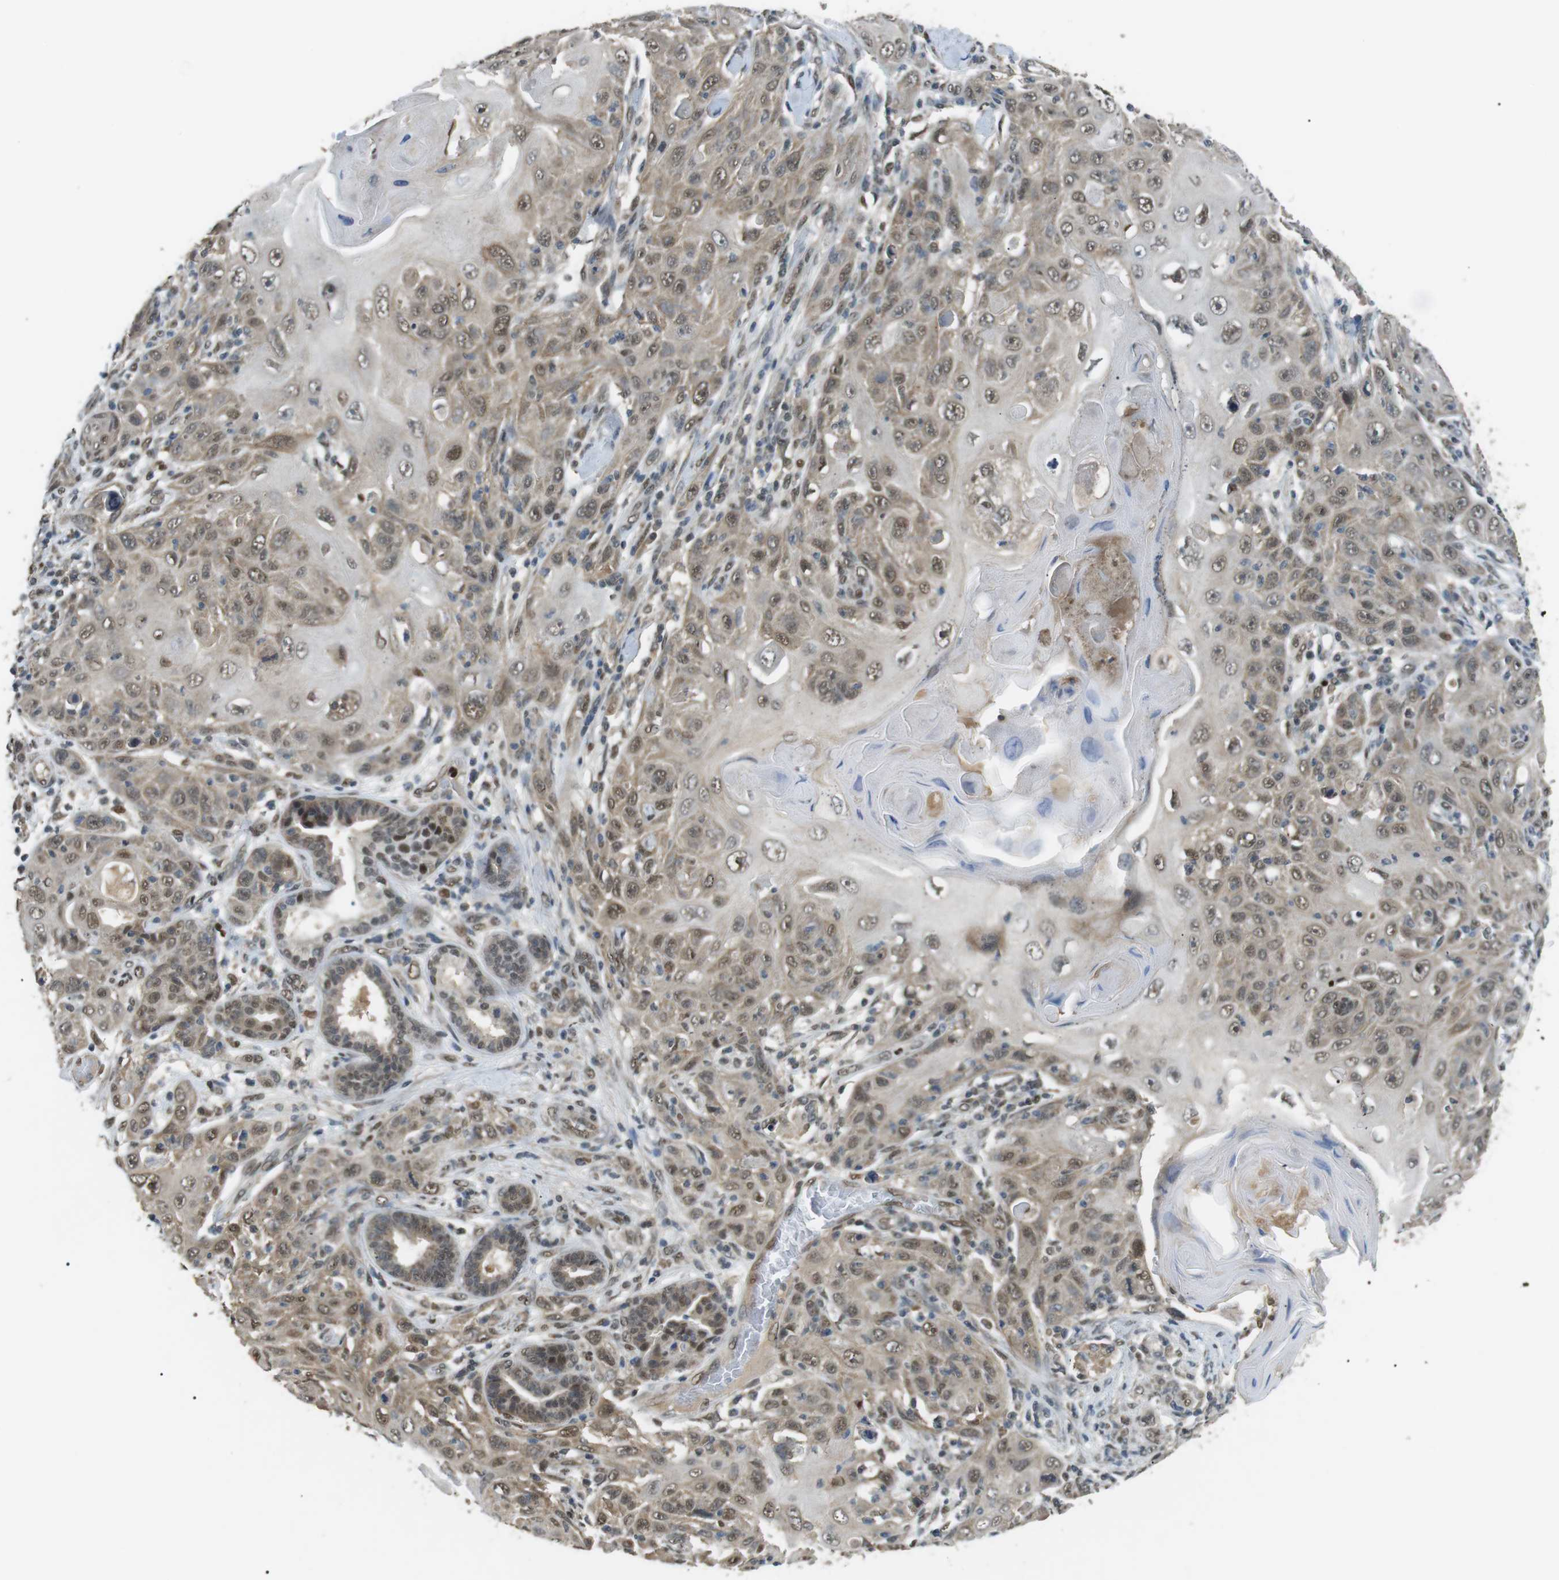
{"staining": {"intensity": "weak", "quantity": ">75%", "location": "cytoplasmic/membranous,nuclear"}, "tissue": "skin cancer", "cell_type": "Tumor cells", "image_type": "cancer", "snomed": [{"axis": "morphology", "description": "Squamous cell carcinoma, NOS"}, {"axis": "topography", "description": "Skin"}], "caption": "Brown immunohistochemical staining in human skin cancer demonstrates weak cytoplasmic/membranous and nuclear positivity in about >75% of tumor cells. (Stains: DAB in brown, nuclei in blue, Microscopy: brightfield microscopy at high magnification).", "gene": "ORAI3", "patient": {"sex": "female", "age": 88}}